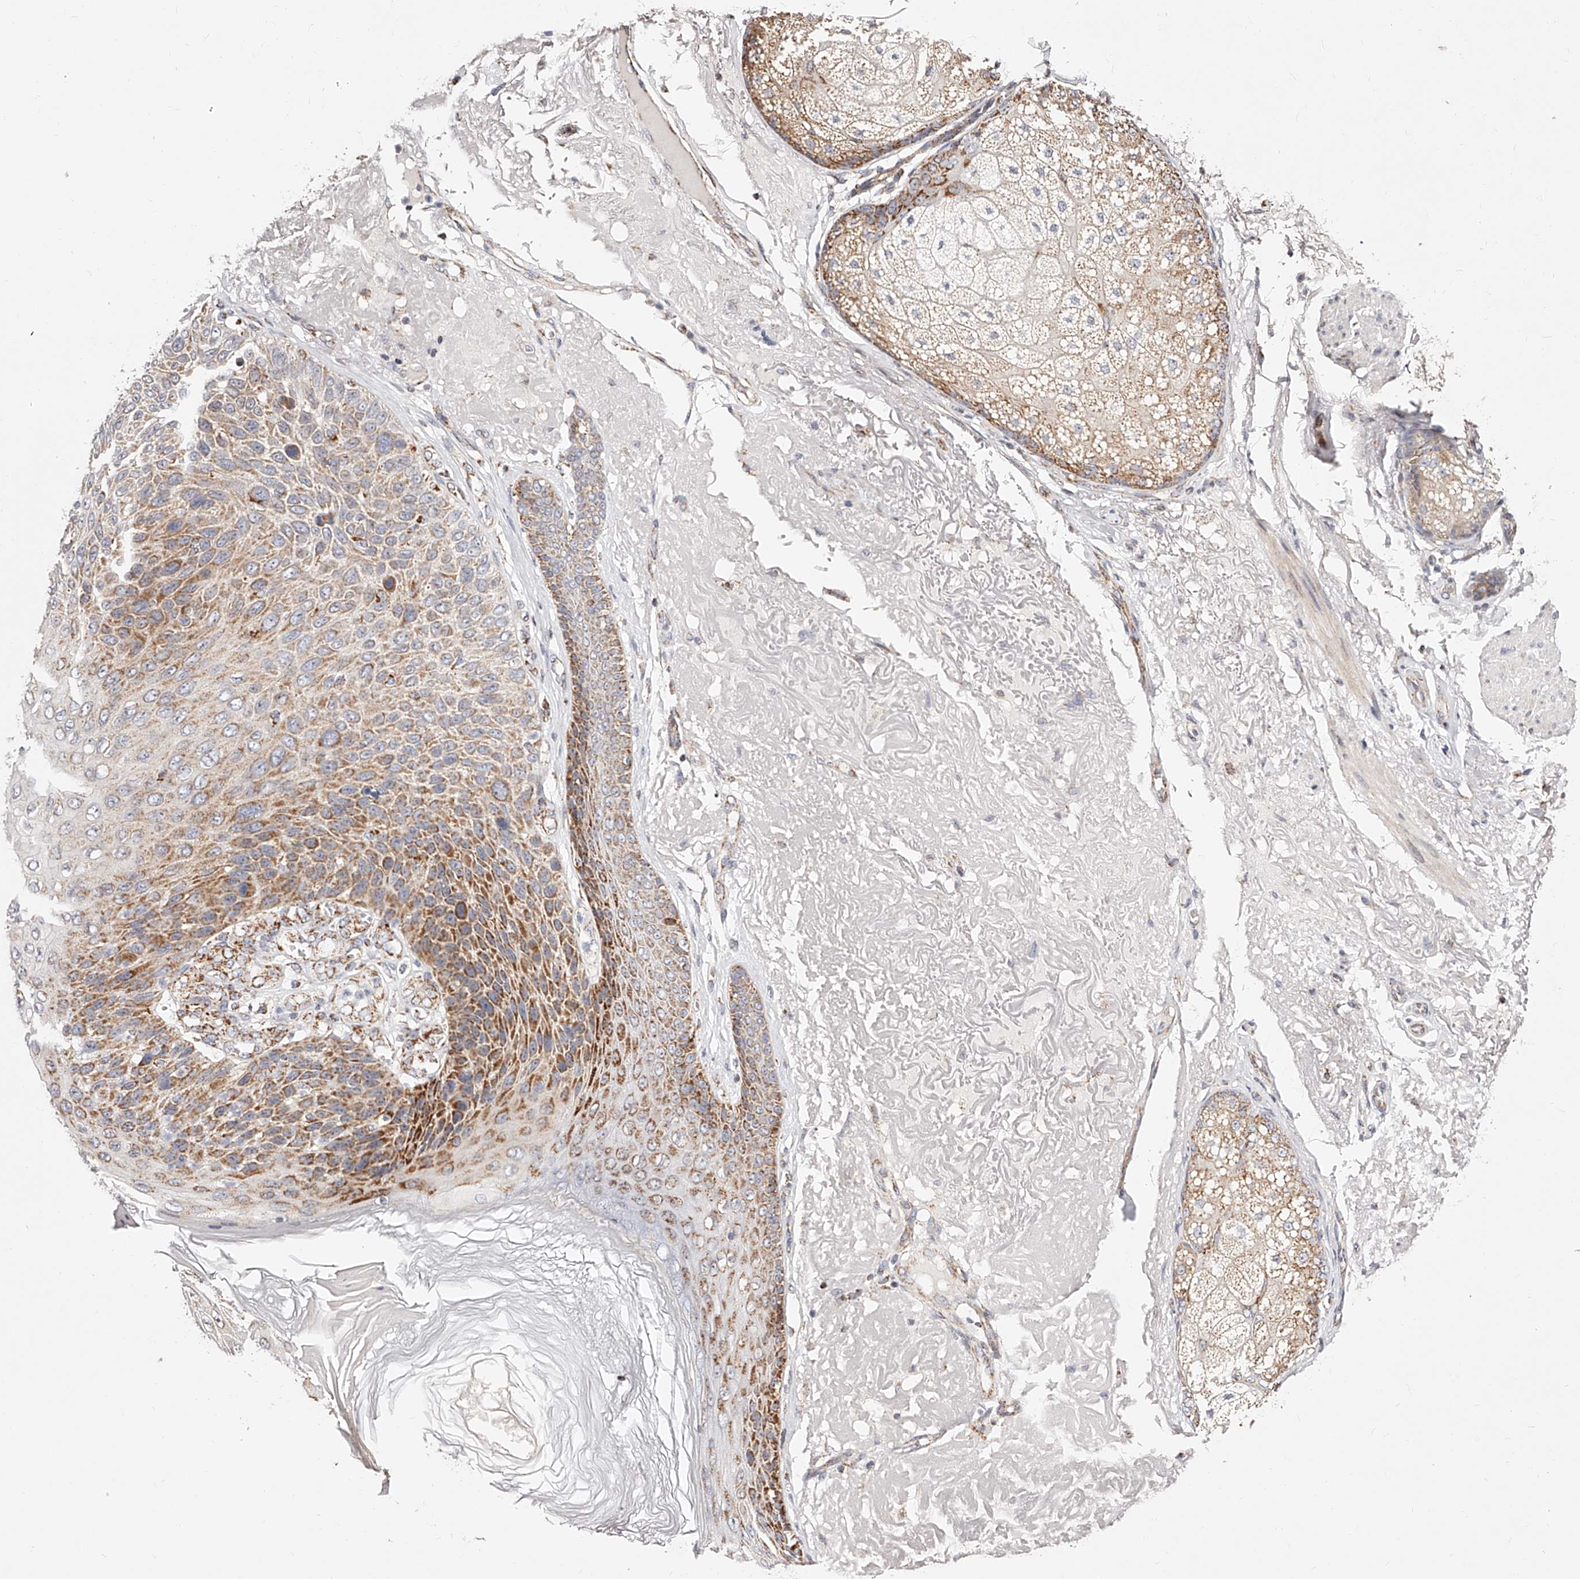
{"staining": {"intensity": "moderate", "quantity": "25%-75%", "location": "cytoplasmic/membranous"}, "tissue": "skin cancer", "cell_type": "Tumor cells", "image_type": "cancer", "snomed": [{"axis": "morphology", "description": "Squamous cell carcinoma, NOS"}, {"axis": "topography", "description": "Skin"}], "caption": "Protein expression analysis of human skin cancer (squamous cell carcinoma) reveals moderate cytoplasmic/membranous positivity in approximately 25%-75% of tumor cells. (Stains: DAB (3,3'-diaminobenzidine) in brown, nuclei in blue, Microscopy: brightfield microscopy at high magnification).", "gene": "NDUFV3", "patient": {"sex": "female", "age": 88}}